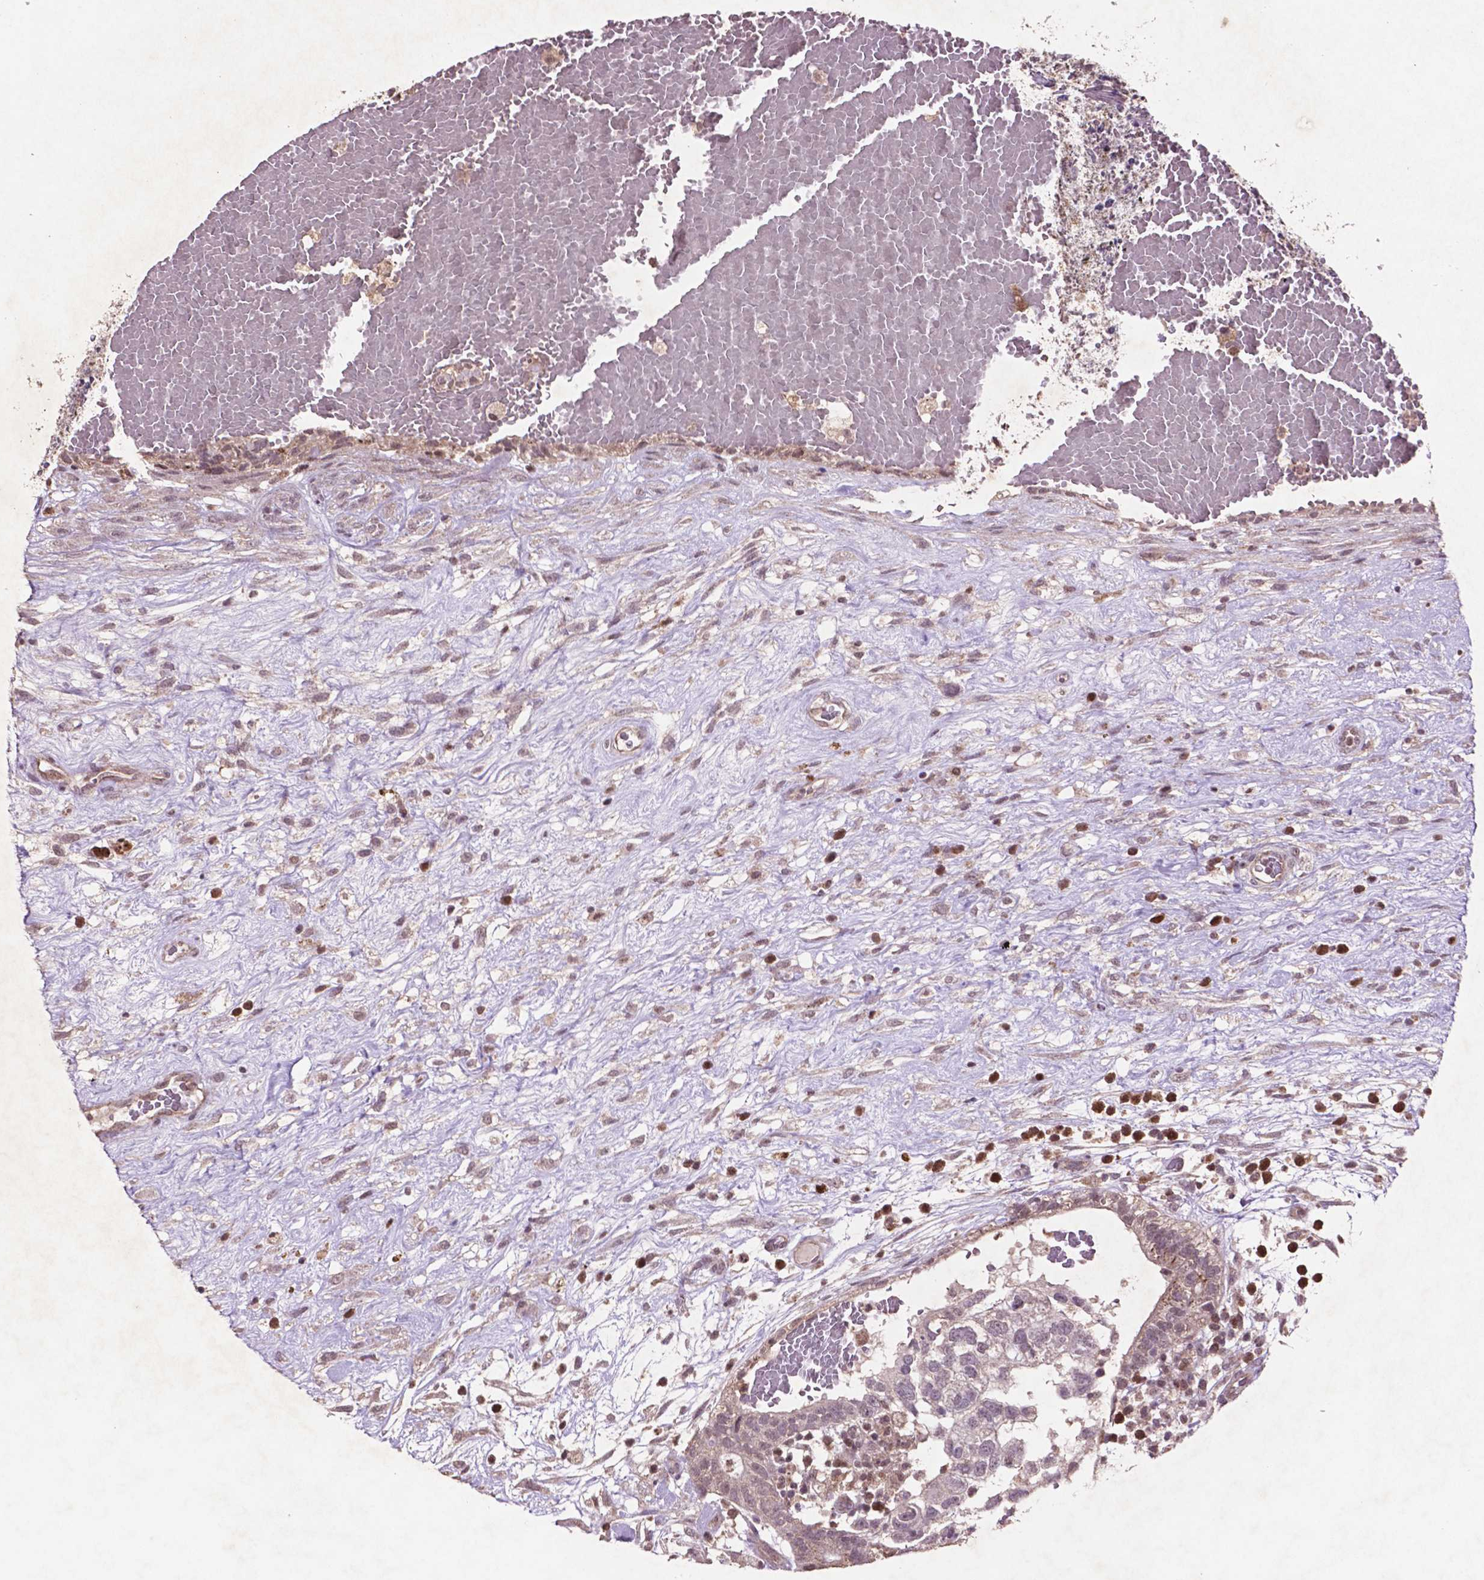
{"staining": {"intensity": "negative", "quantity": "none", "location": "none"}, "tissue": "testis cancer", "cell_type": "Tumor cells", "image_type": "cancer", "snomed": [{"axis": "morphology", "description": "Normal tissue, NOS"}, {"axis": "morphology", "description": "Carcinoma, Embryonal, NOS"}, {"axis": "topography", "description": "Testis"}], "caption": "Human testis cancer (embryonal carcinoma) stained for a protein using immunohistochemistry reveals no positivity in tumor cells.", "gene": "GLRX", "patient": {"sex": "male", "age": 32}}